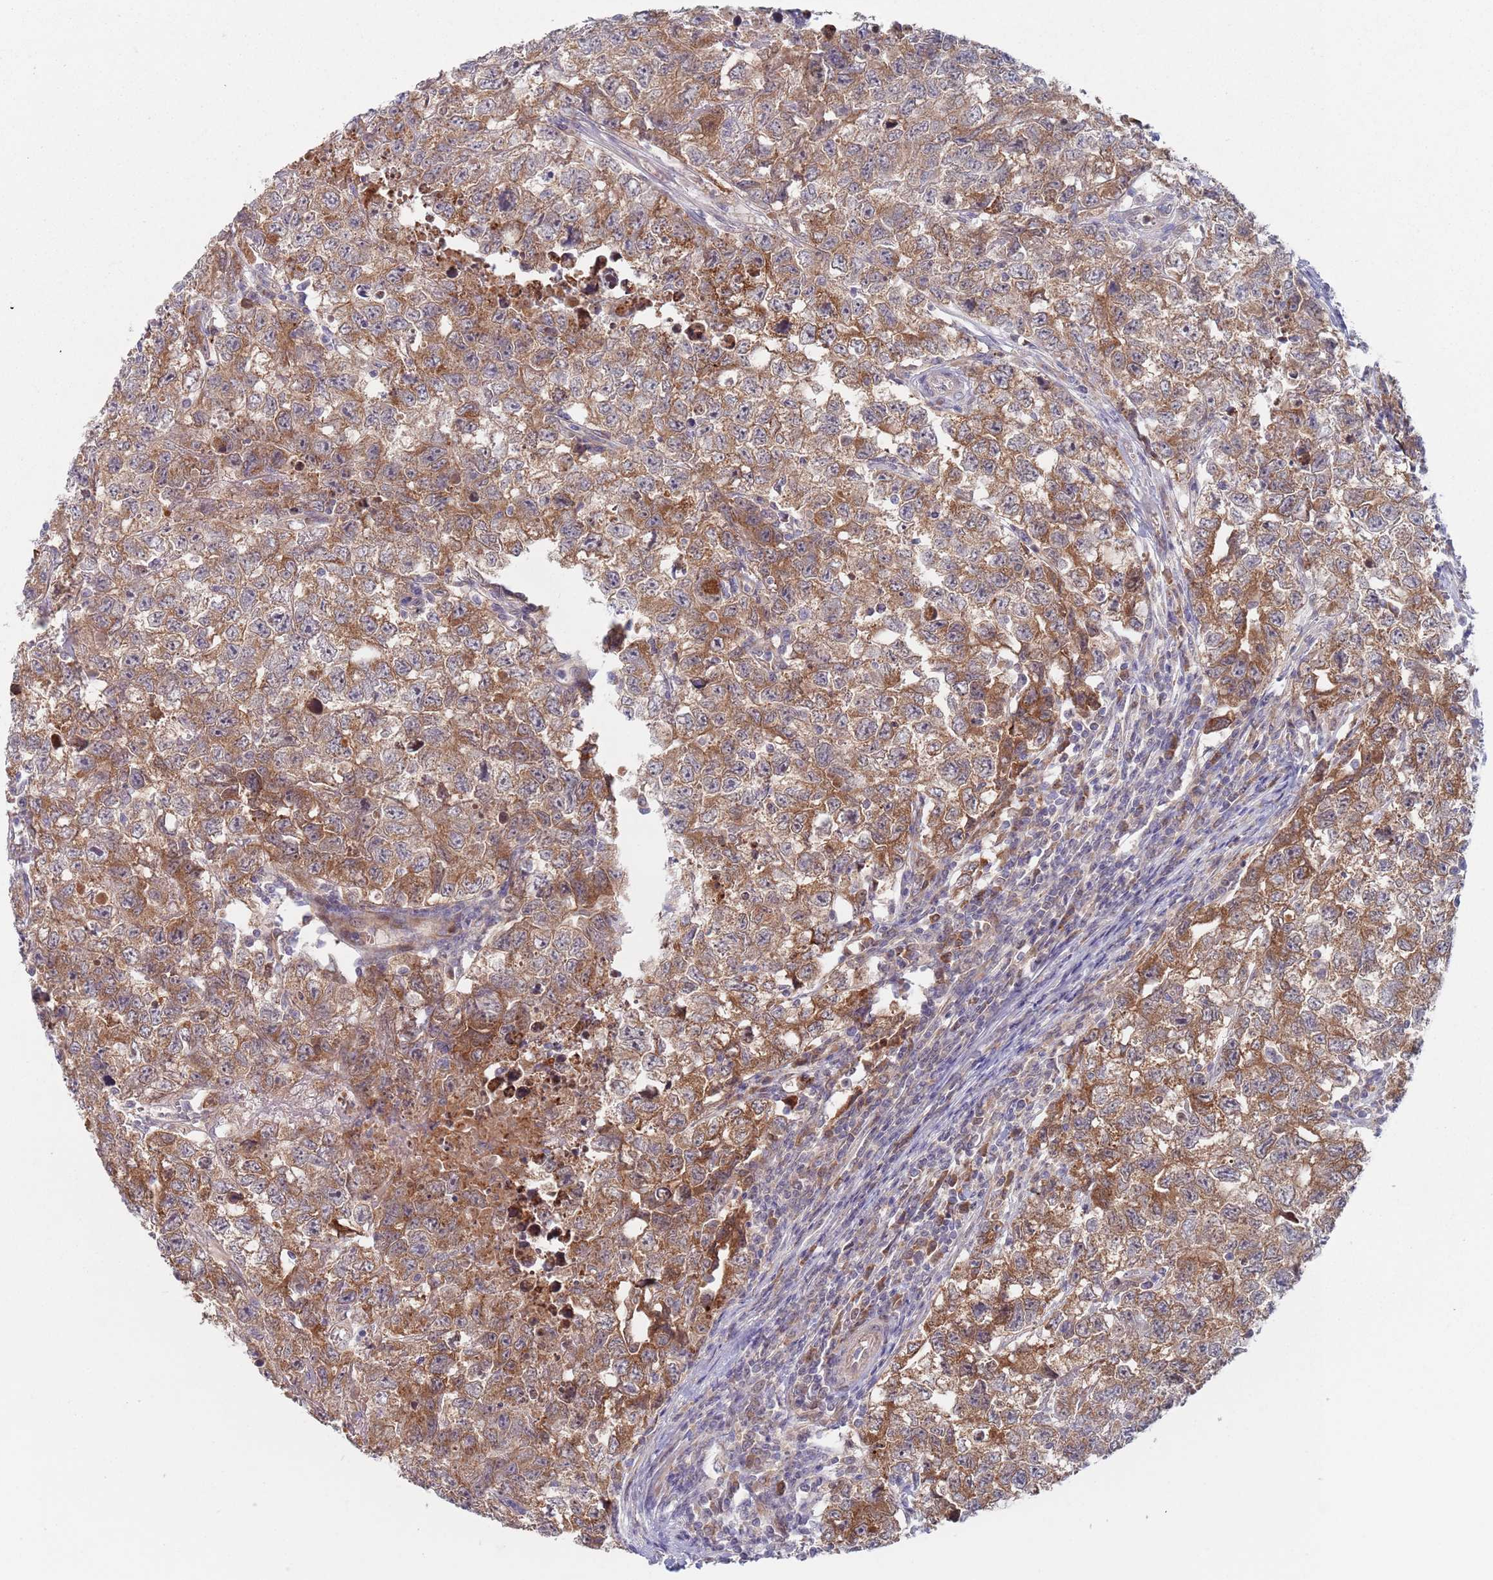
{"staining": {"intensity": "moderate", "quantity": ">75%", "location": "cytoplasmic/membranous"}, "tissue": "testis cancer", "cell_type": "Tumor cells", "image_type": "cancer", "snomed": [{"axis": "morphology", "description": "Carcinoma, Embryonal, NOS"}, {"axis": "topography", "description": "Testis"}], "caption": "DAB (3,3'-diaminobenzidine) immunohistochemical staining of testis cancer reveals moderate cytoplasmic/membranous protein expression in about >75% of tumor cells. The staining was performed using DAB (3,3'-diaminobenzidine), with brown indicating positive protein expression. Nuclei are stained blue with hematoxylin.", "gene": "ZNF140", "patient": {"sex": "male", "age": 22}}